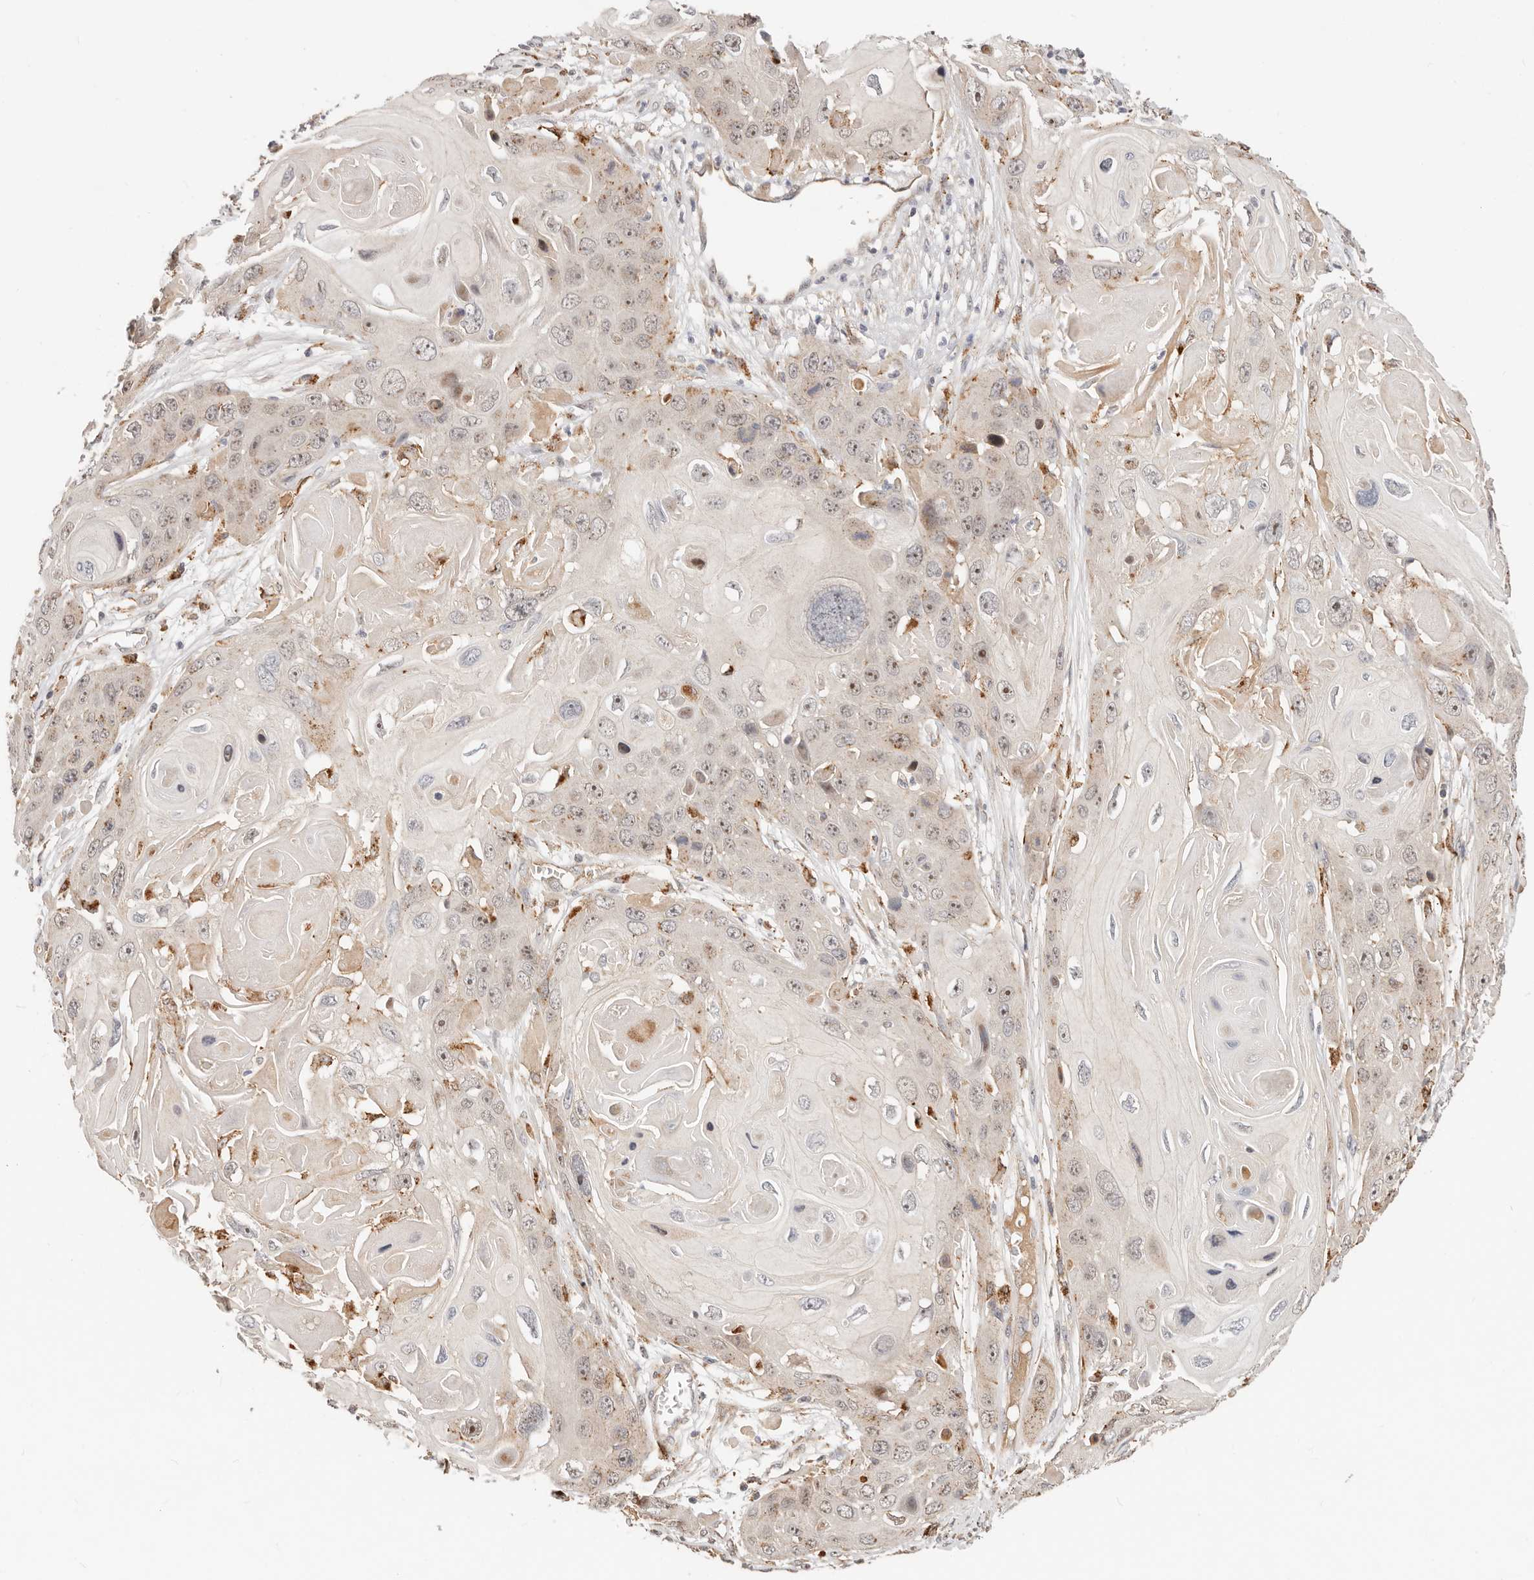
{"staining": {"intensity": "weak", "quantity": ">75%", "location": "cytoplasmic/membranous,nuclear"}, "tissue": "skin cancer", "cell_type": "Tumor cells", "image_type": "cancer", "snomed": [{"axis": "morphology", "description": "Squamous cell carcinoma, NOS"}, {"axis": "topography", "description": "Skin"}], "caption": "A brown stain highlights weak cytoplasmic/membranous and nuclear staining of a protein in skin squamous cell carcinoma tumor cells.", "gene": "ZRANB1", "patient": {"sex": "male", "age": 55}}